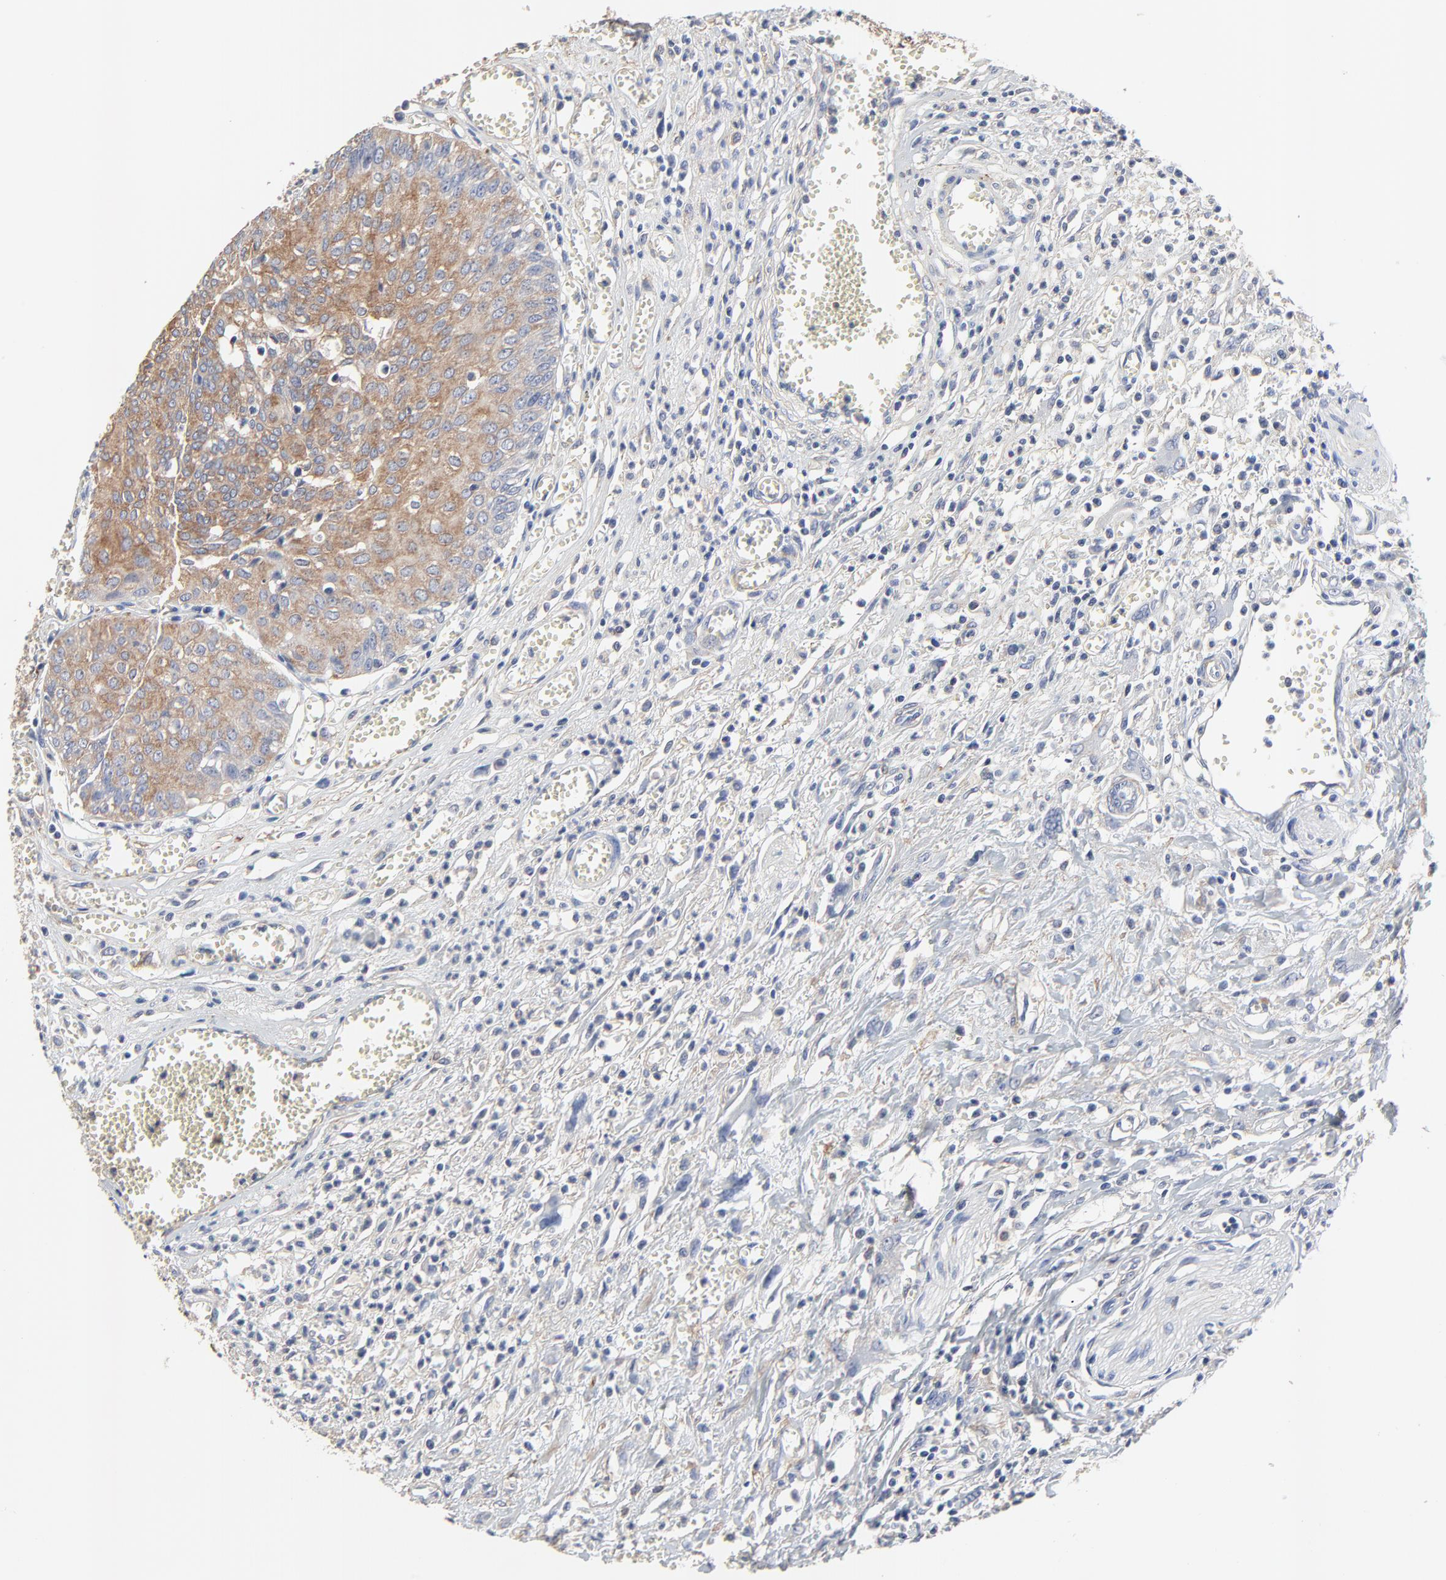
{"staining": {"intensity": "moderate", "quantity": ">75%", "location": "cytoplasmic/membranous"}, "tissue": "urothelial cancer", "cell_type": "Tumor cells", "image_type": "cancer", "snomed": [{"axis": "morphology", "description": "Urothelial carcinoma, High grade"}, {"axis": "topography", "description": "Urinary bladder"}], "caption": "This histopathology image reveals immunohistochemistry (IHC) staining of high-grade urothelial carcinoma, with medium moderate cytoplasmic/membranous positivity in about >75% of tumor cells.", "gene": "NXF3", "patient": {"sex": "male", "age": 66}}